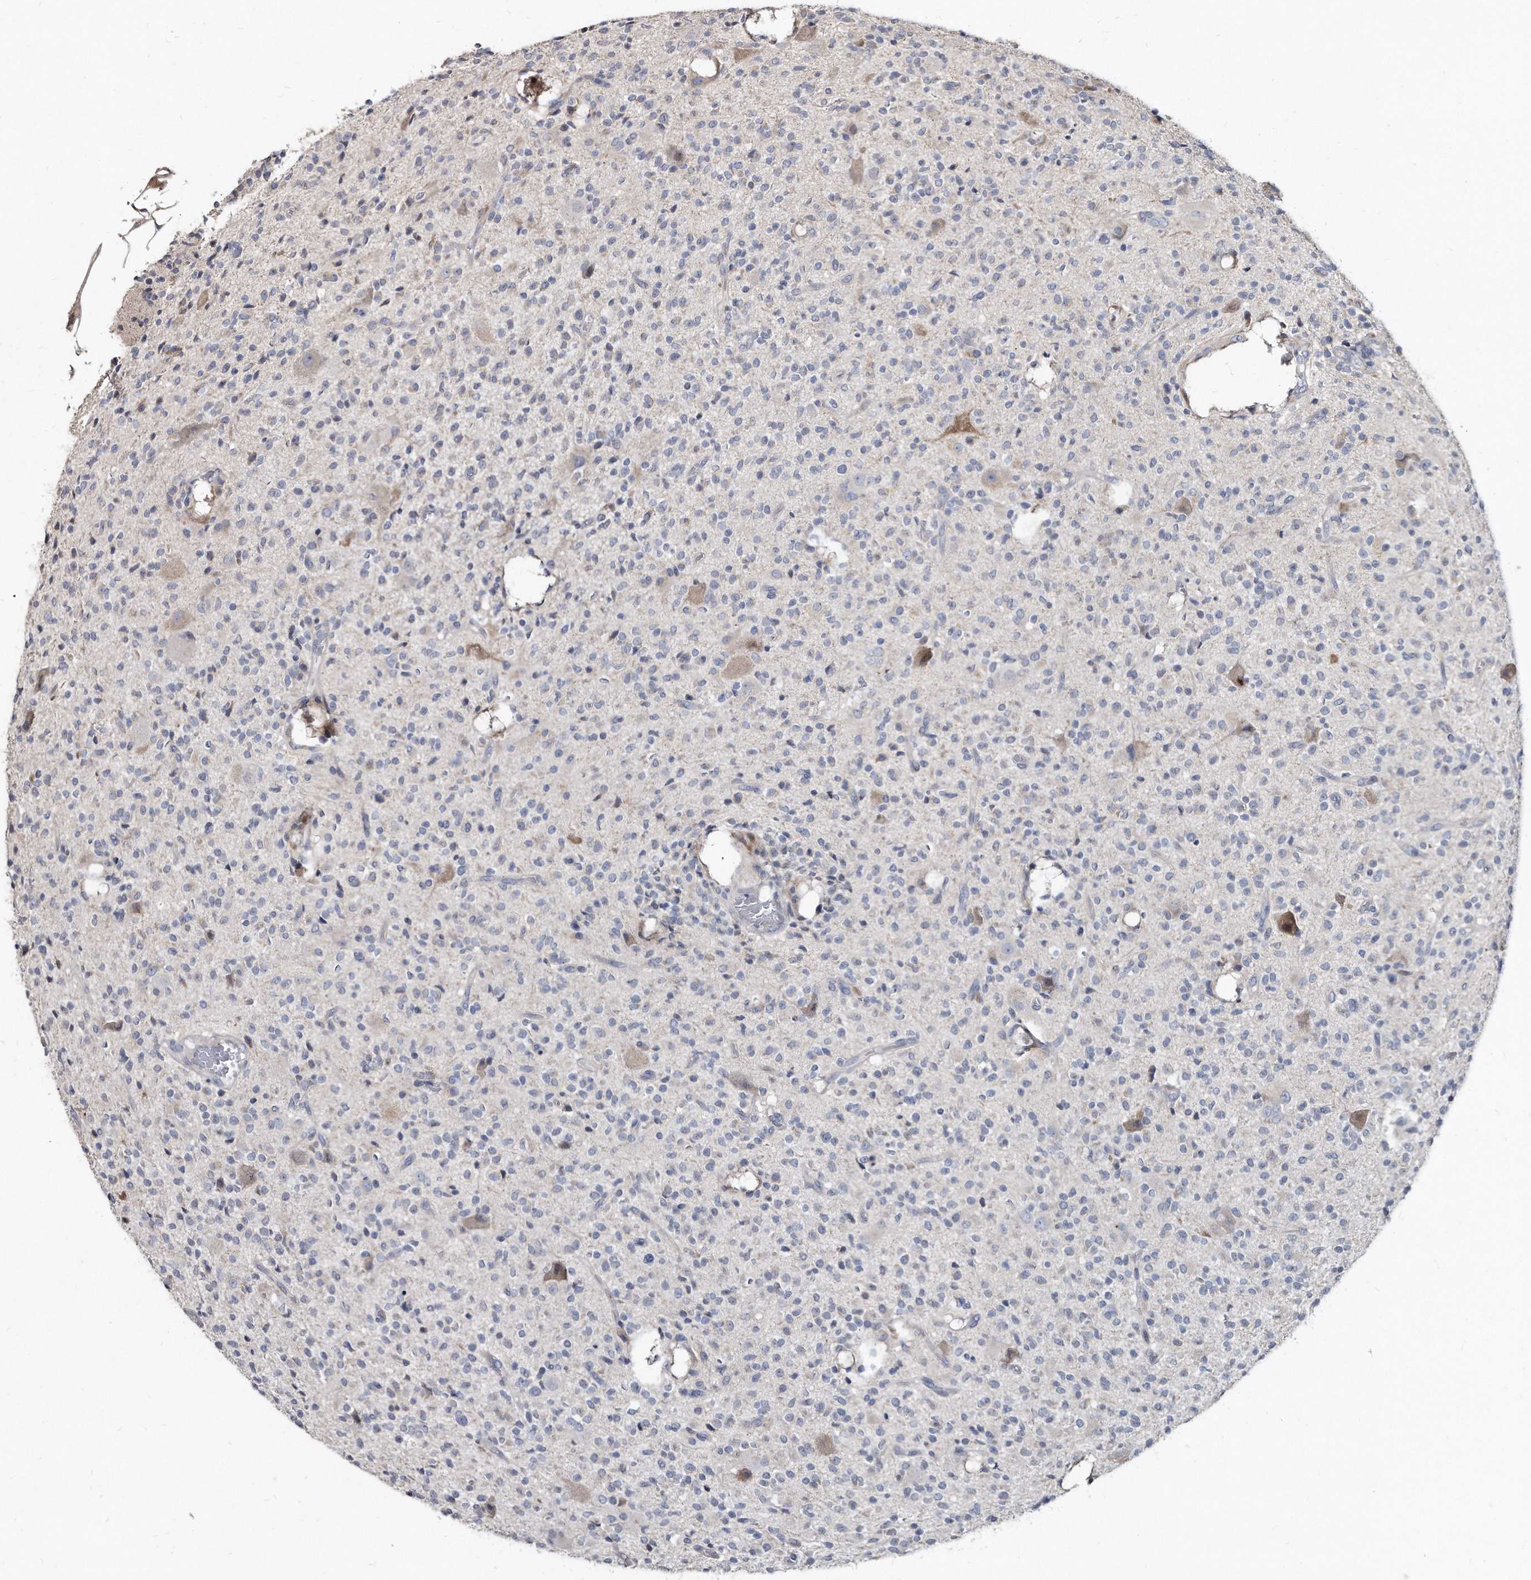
{"staining": {"intensity": "negative", "quantity": "none", "location": "none"}, "tissue": "glioma", "cell_type": "Tumor cells", "image_type": "cancer", "snomed": [{"axis": "morphology", "description": "Glioma, malignant, High grade"}, {"axis": "topography", "description": "Brain"}], "caption": "The histopathology image displays no significant expression in tumor cells of high-grade glioma (malignant).", "gene": "KLHDC3", "patient": {"sex": "male", "age": 34}}